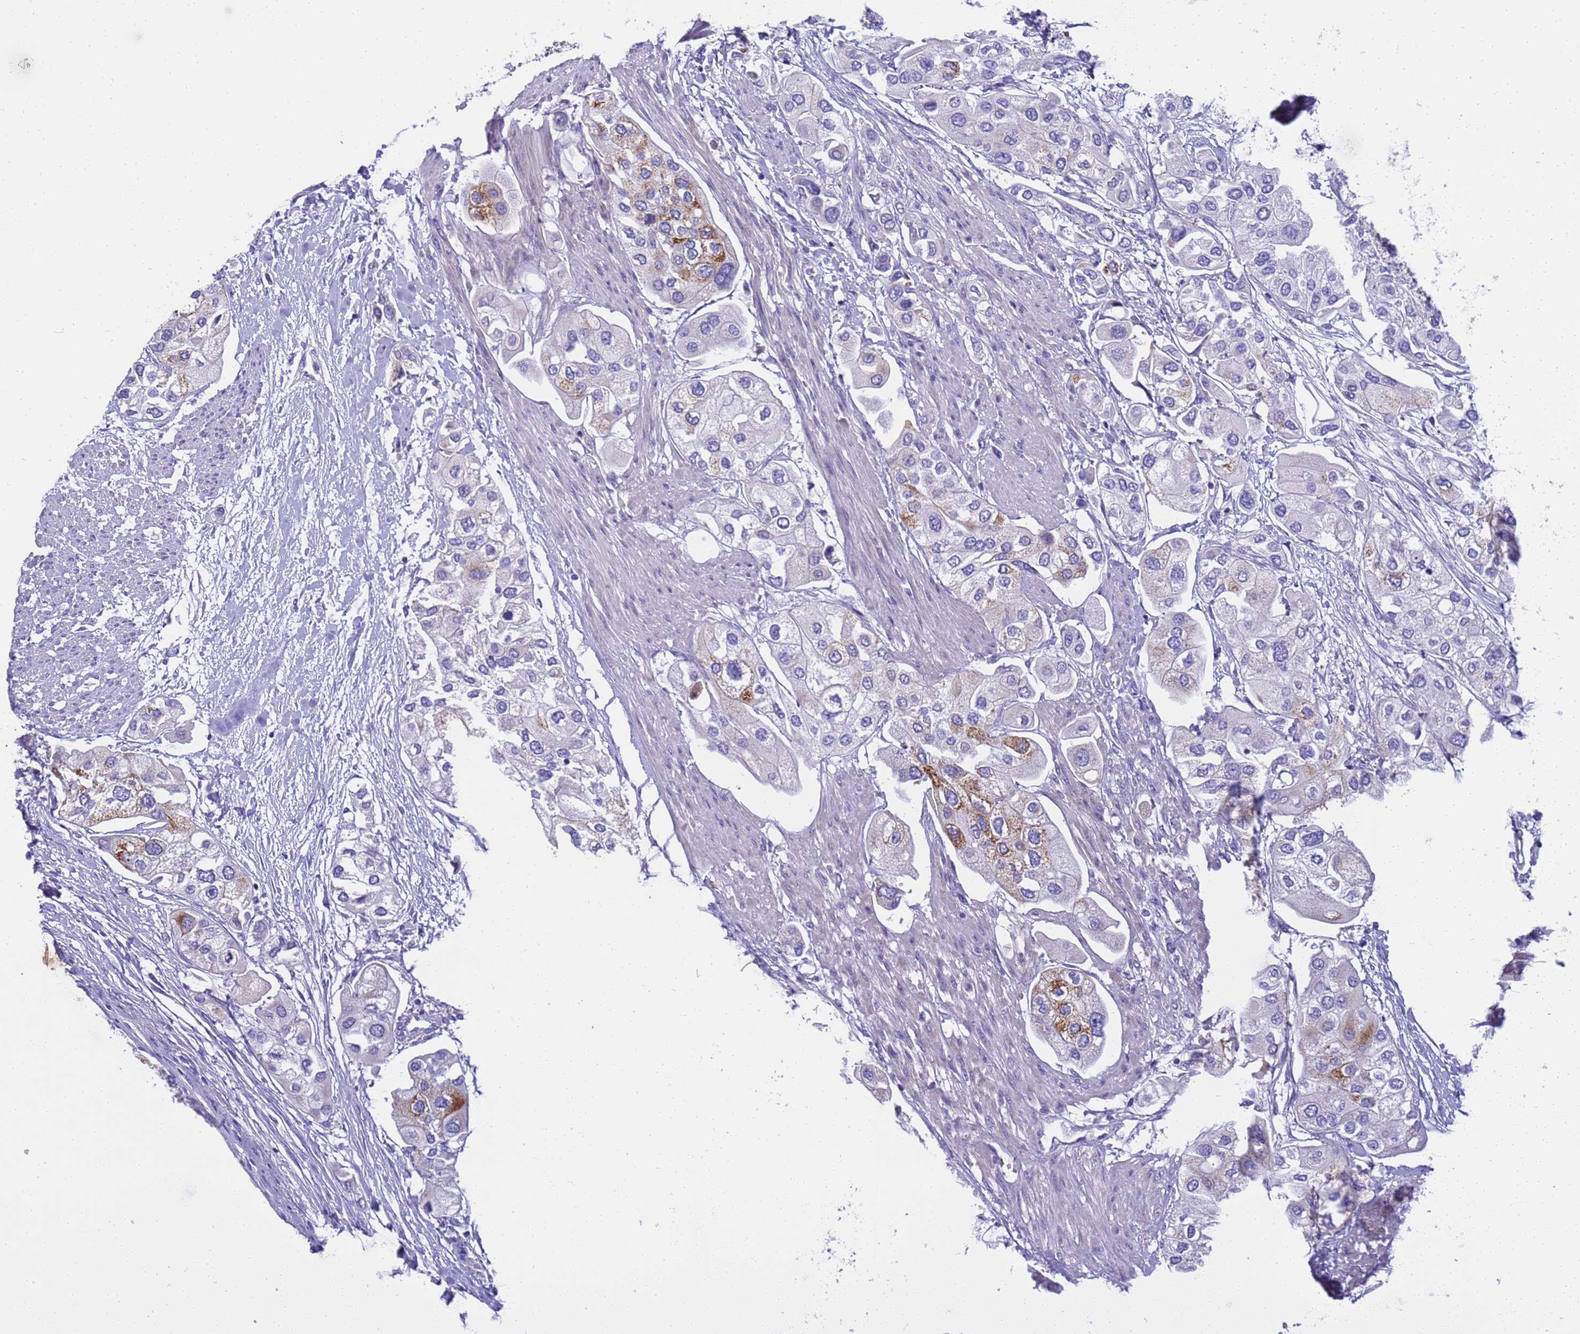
{"staining": {"intensity": "moderate", "quantity": "<25%", "location": "cytoplasmic/membranous"}, "tissue": "urothelial cancer", "cell_type": "Tumor cells", "image_type": "cancer", "snomed": [{"axis": "morphology", "description": "Urothelial carcinoma, High grade"}, {"axis": "topography", "description": "Urinary bladder"}], "caption": "A low amount of moderate cytoplasmic/membranous staining is present in approximately <25% of tumor cells in urothelial cancer tissue.", "gene": "RIPPLY2", "patient": {"sex": "male", "age": 64}}